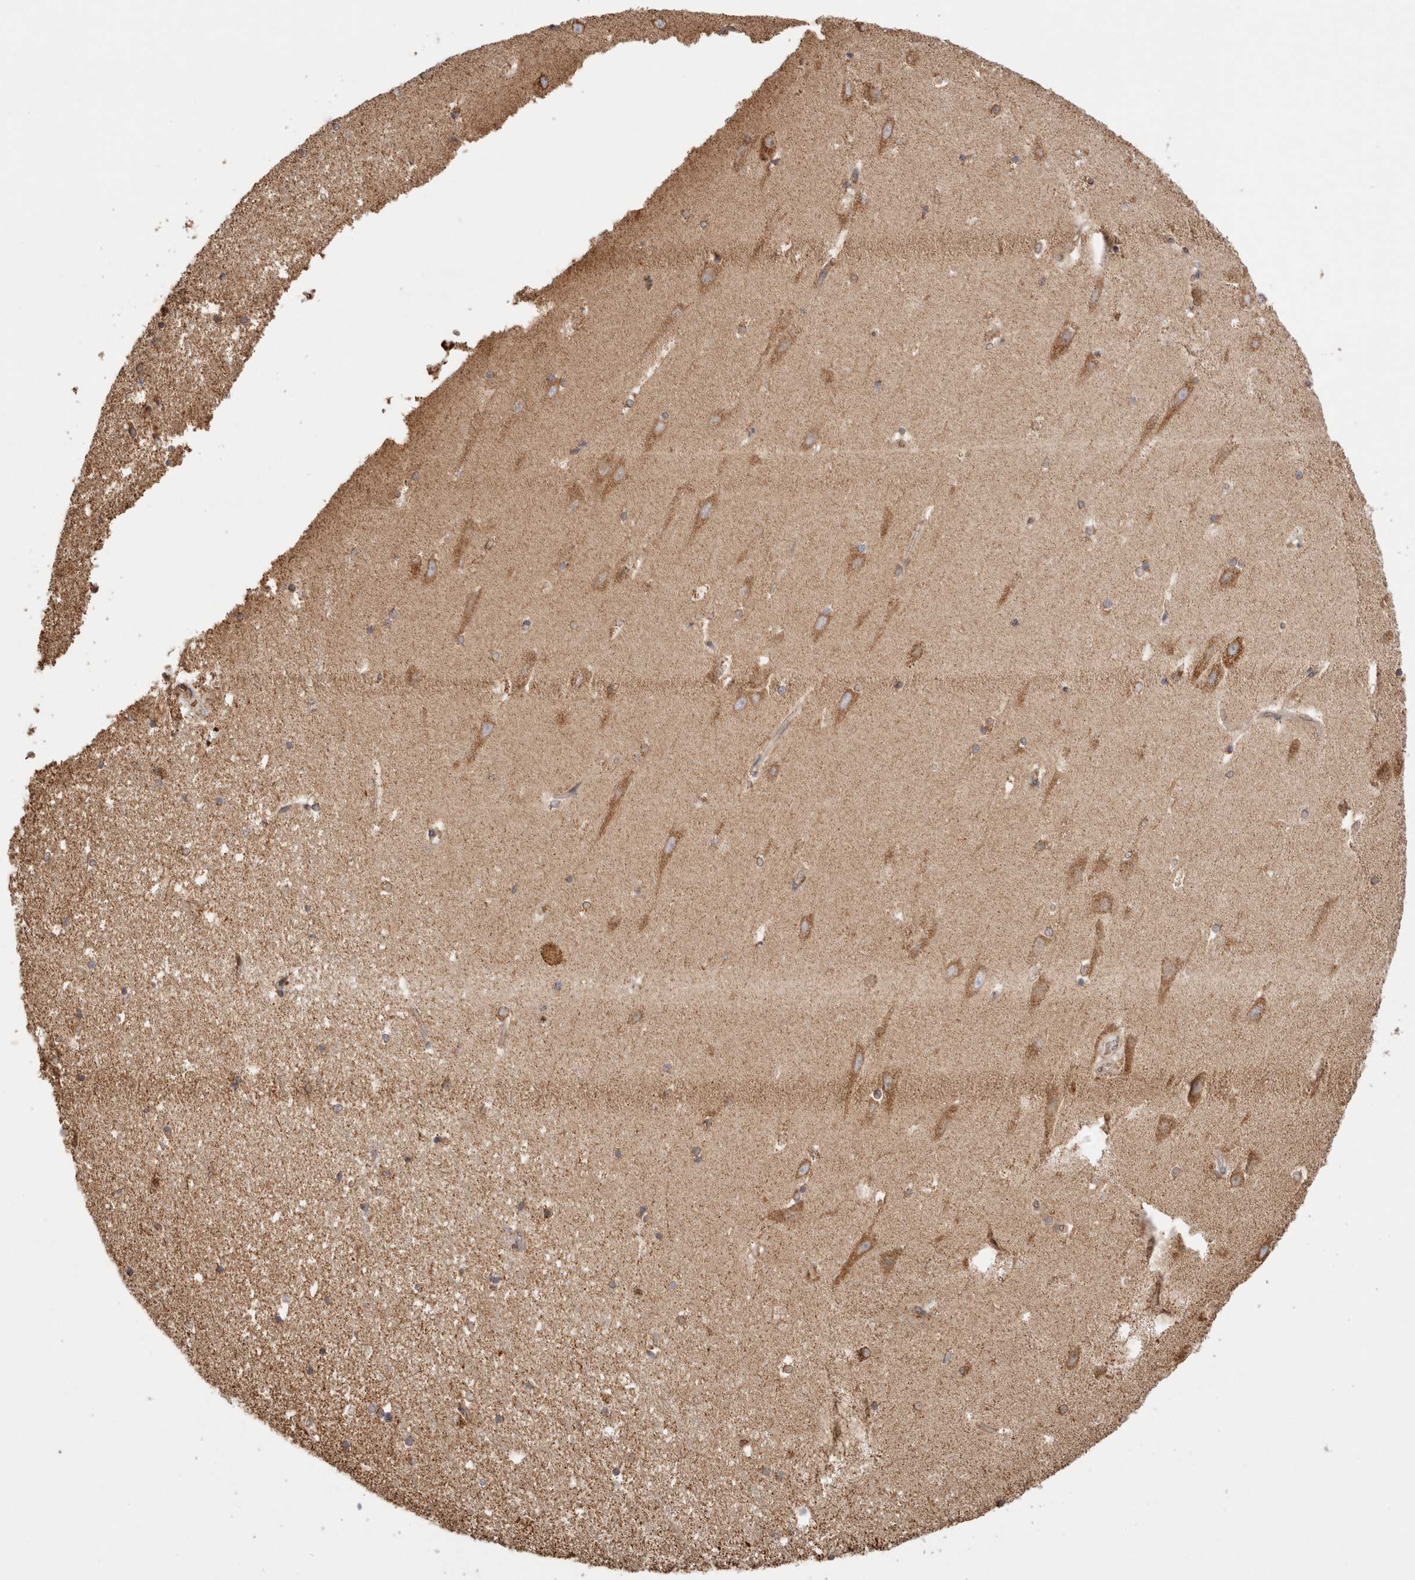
{"staining": {"intensity": "weak", "quantity": "<25%", "location": "cytoplasmic/membranous"}, "tissue": "hippocampus", "cell_type": "Glial cells", "image_type": "normal", "snomed": [{"axis": "morphology", "description": "Normal tissue, NOS"}, {"axis": "topography", "description": "Hippocampus"}], "caption": "Immunohistochemistry (IHC) of normal human hippocampus displays no staining in glial cells. Nuclei are stained in blue.", "gene": "TMPPE", "patient": {"sex": "male", "age": 45}}